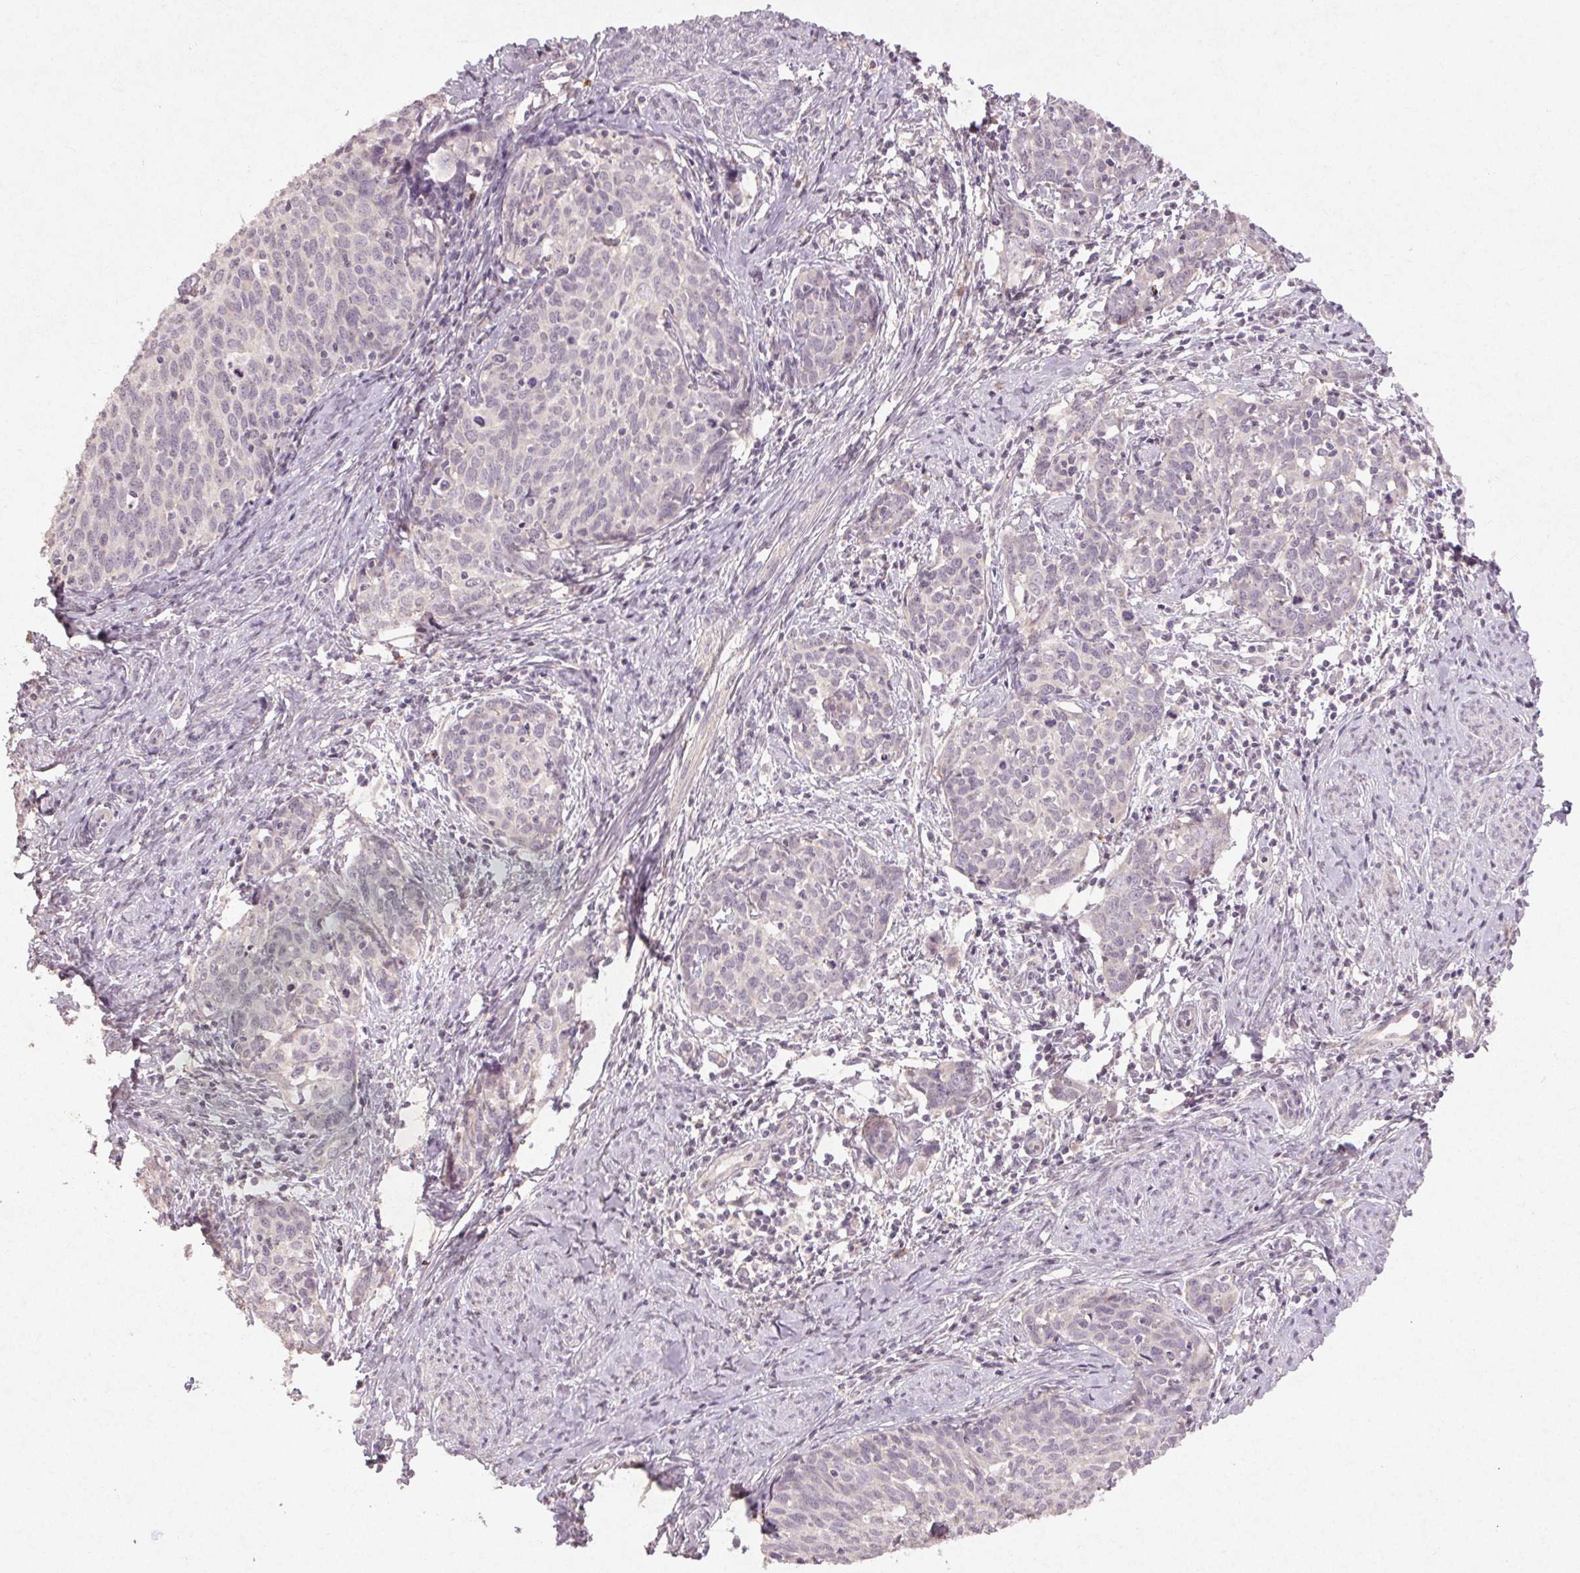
{"staining": {"intensity": "negative", "quantity": "none", "location": "none"}, "tissue": "cervical cancer", "cell_type": "Tumor cells", "image_type": "cancer", "snomed": [{"axis": "morphology", "description": "Squamous cell carcinoma, NOS"}, {"axis": "topography", "description": "Cervix"}], "caption": "DAB immunohistochemical staining of squamous cell carcinoma (cervical) displays no significant staining in tumor cells.", "gene": "KLRC3", "patient": {"sex": "female", "age": 62}}